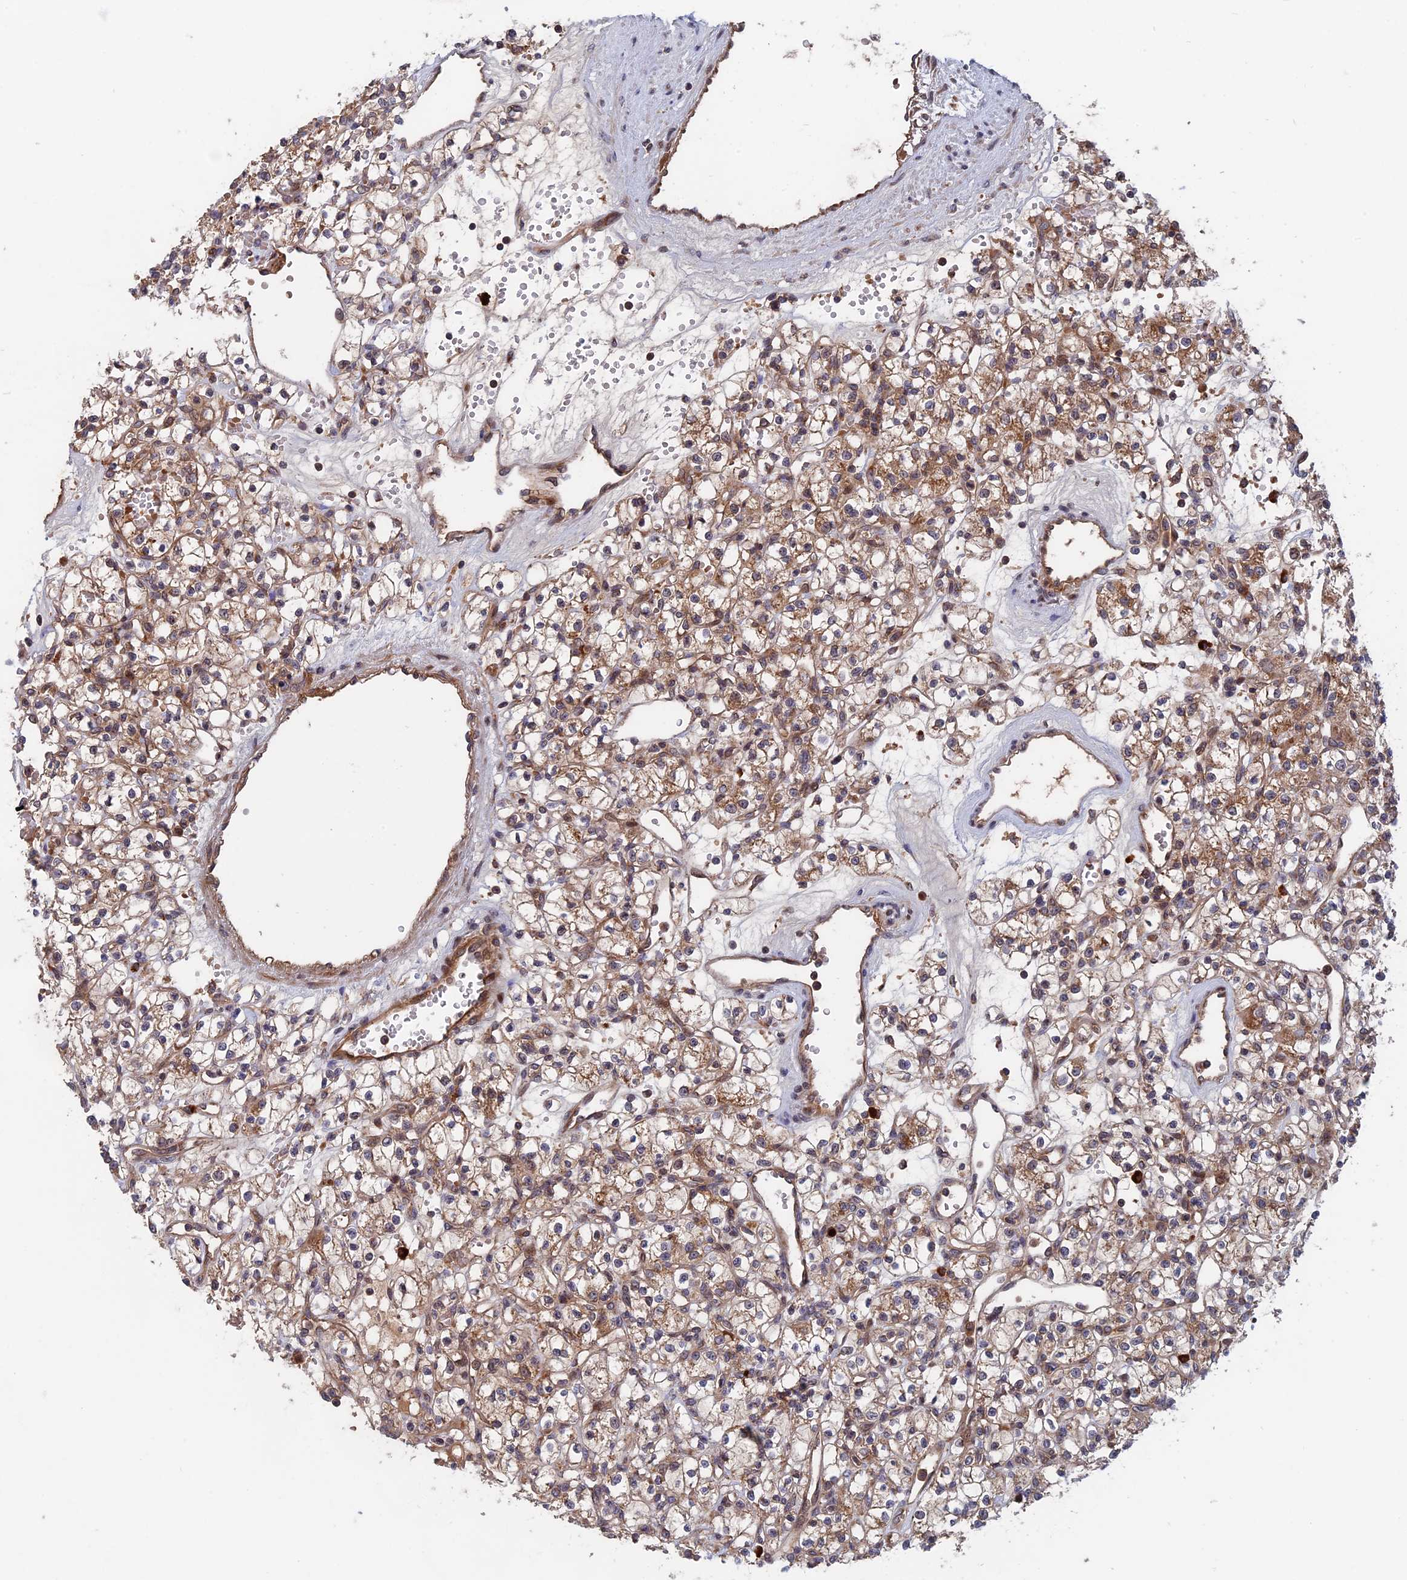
{"staining": {"intensity": "moderate", "quantity": "<25%", "location": "cytoplasmic/membranous"}, "tissue": "renal cancer", "cell_type": "Tumor cells", "image_type": "cancer", "snomed": [{"axis": "morphology", "description": "Adenocarcinoma, NOS"}, {"axis": "topography", "description": "Kidney"}], "caption": "Immunohistochemistry (IHC) (DAB) staining of renal cancer displays moderate cytoplasmic/membranous protein positivity in approximately <25% of tumor cells. (Brightfield microscopy of DAB IHC at high magnification).", "gene": "TRAPPC2L", "patient": {"sex": "female", "age": 59}}